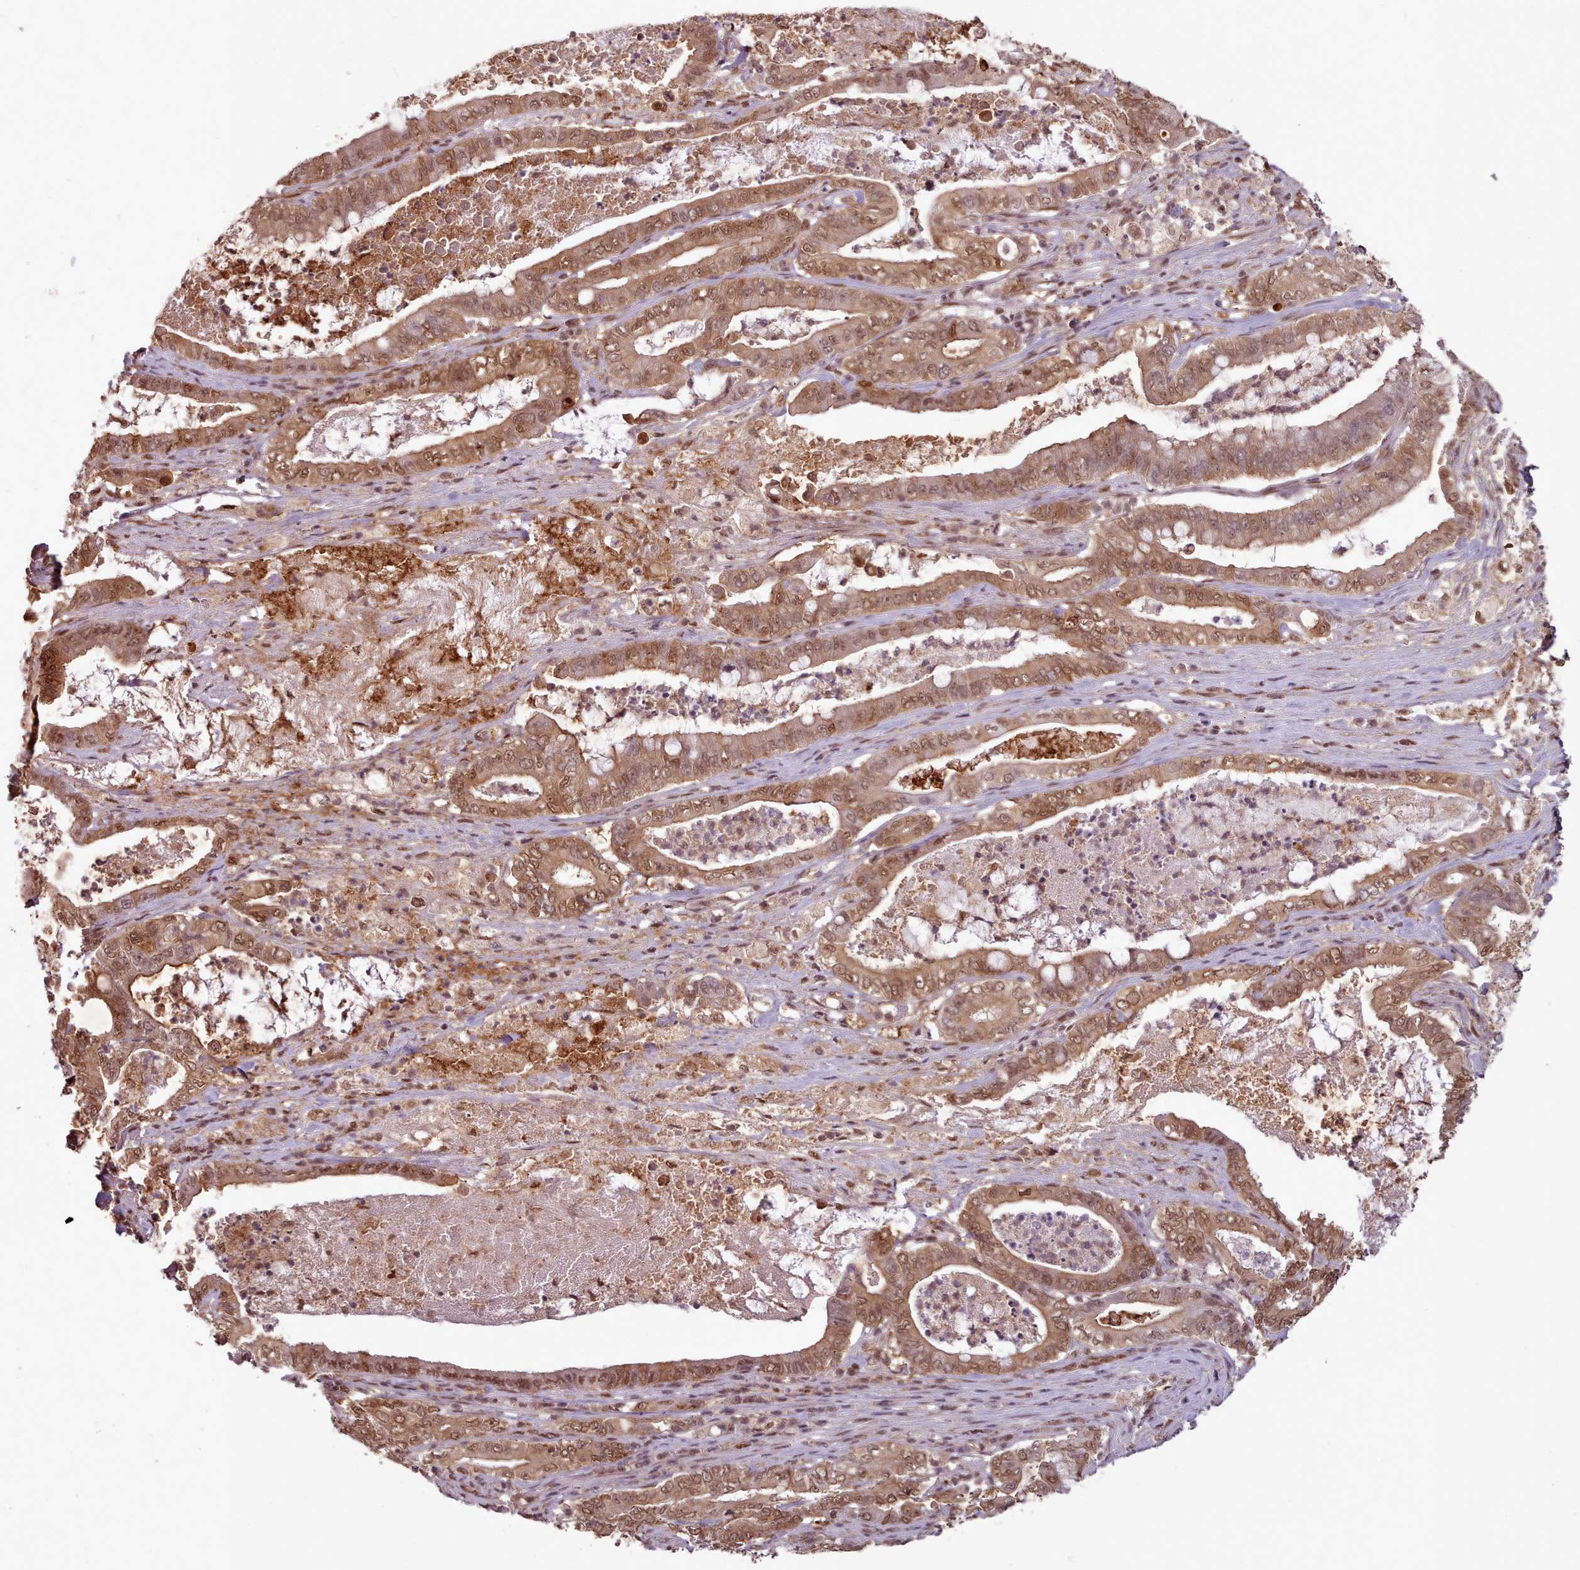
{"staining": {"intensity": "moderate", "quantity": ">75%", "location": "cytoplasmic/membranous,nuclear"}, "tissue": "pancreatic cancer", "cell_type": "Tumor cells", "image_type": "cancer", "snomed": [{"axis": "morphology", "description": "Adenocarcinoma, NOS"}, {"axis": "topography", "description": "Pancreas"}], "caption": "Pancreatic cancer stained with a brown dye reveals moderate cytoplasmic/membranous and nuclear positive expression in about >75% of tumor cells.", "gene": "RPS27A", "patient": {"sex": "male", "age": 71}}